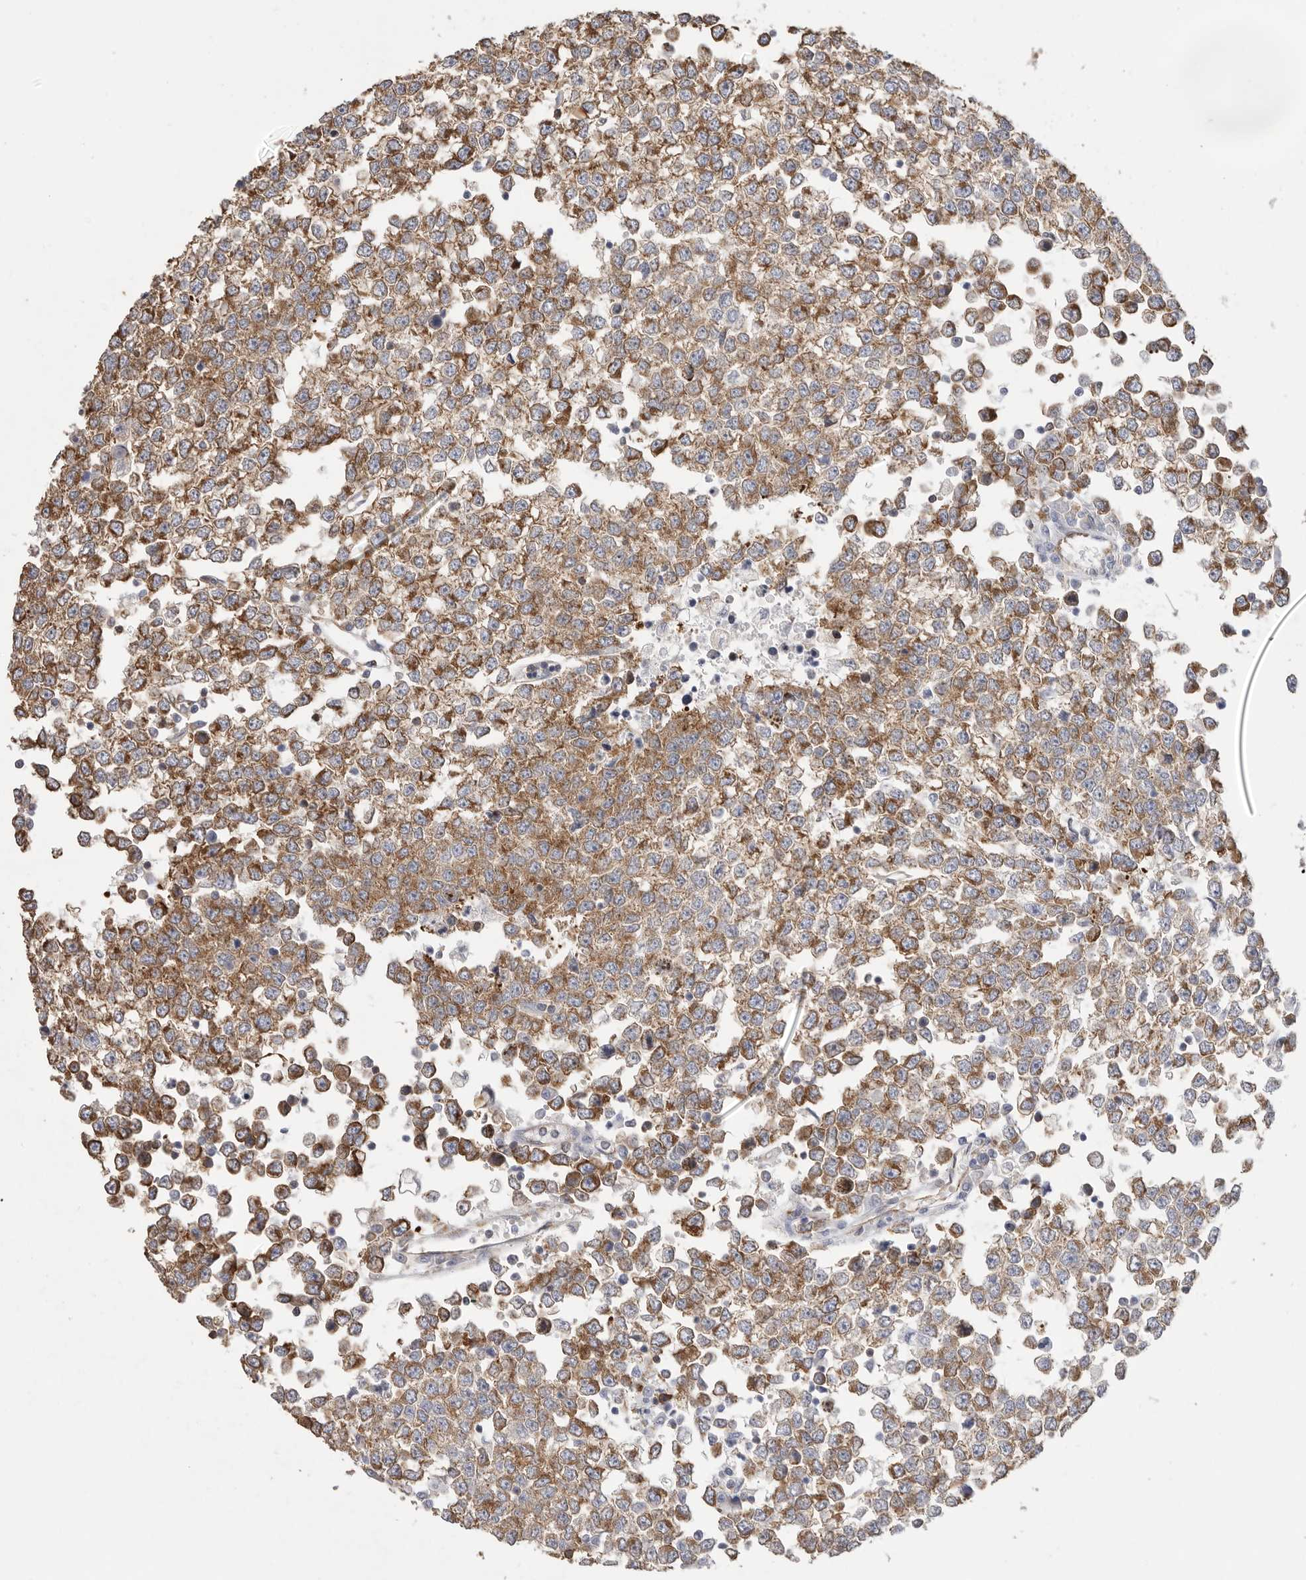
{"staining": {"intensity": "moderate", "quantity": ">75%", "location": "cytoplasmic/membranous"}, "tissue": "testis cancer", "cell_type": "Tumor cells", "image_type": "cancer", "snomed": [{"axis": "morphology", "description": "Seminoma, NOS"}, {"axis": "topography", "description": "Testis"}], "caption": "This histopathology image displays immunohistochemistry staining of human testis seminoma, with medium moderate cytoplasmic/membranous positivity in approximately >75% of tumor cells.", "gene": "SERBP1", "patient": {"sex": "male", "age": 65}}